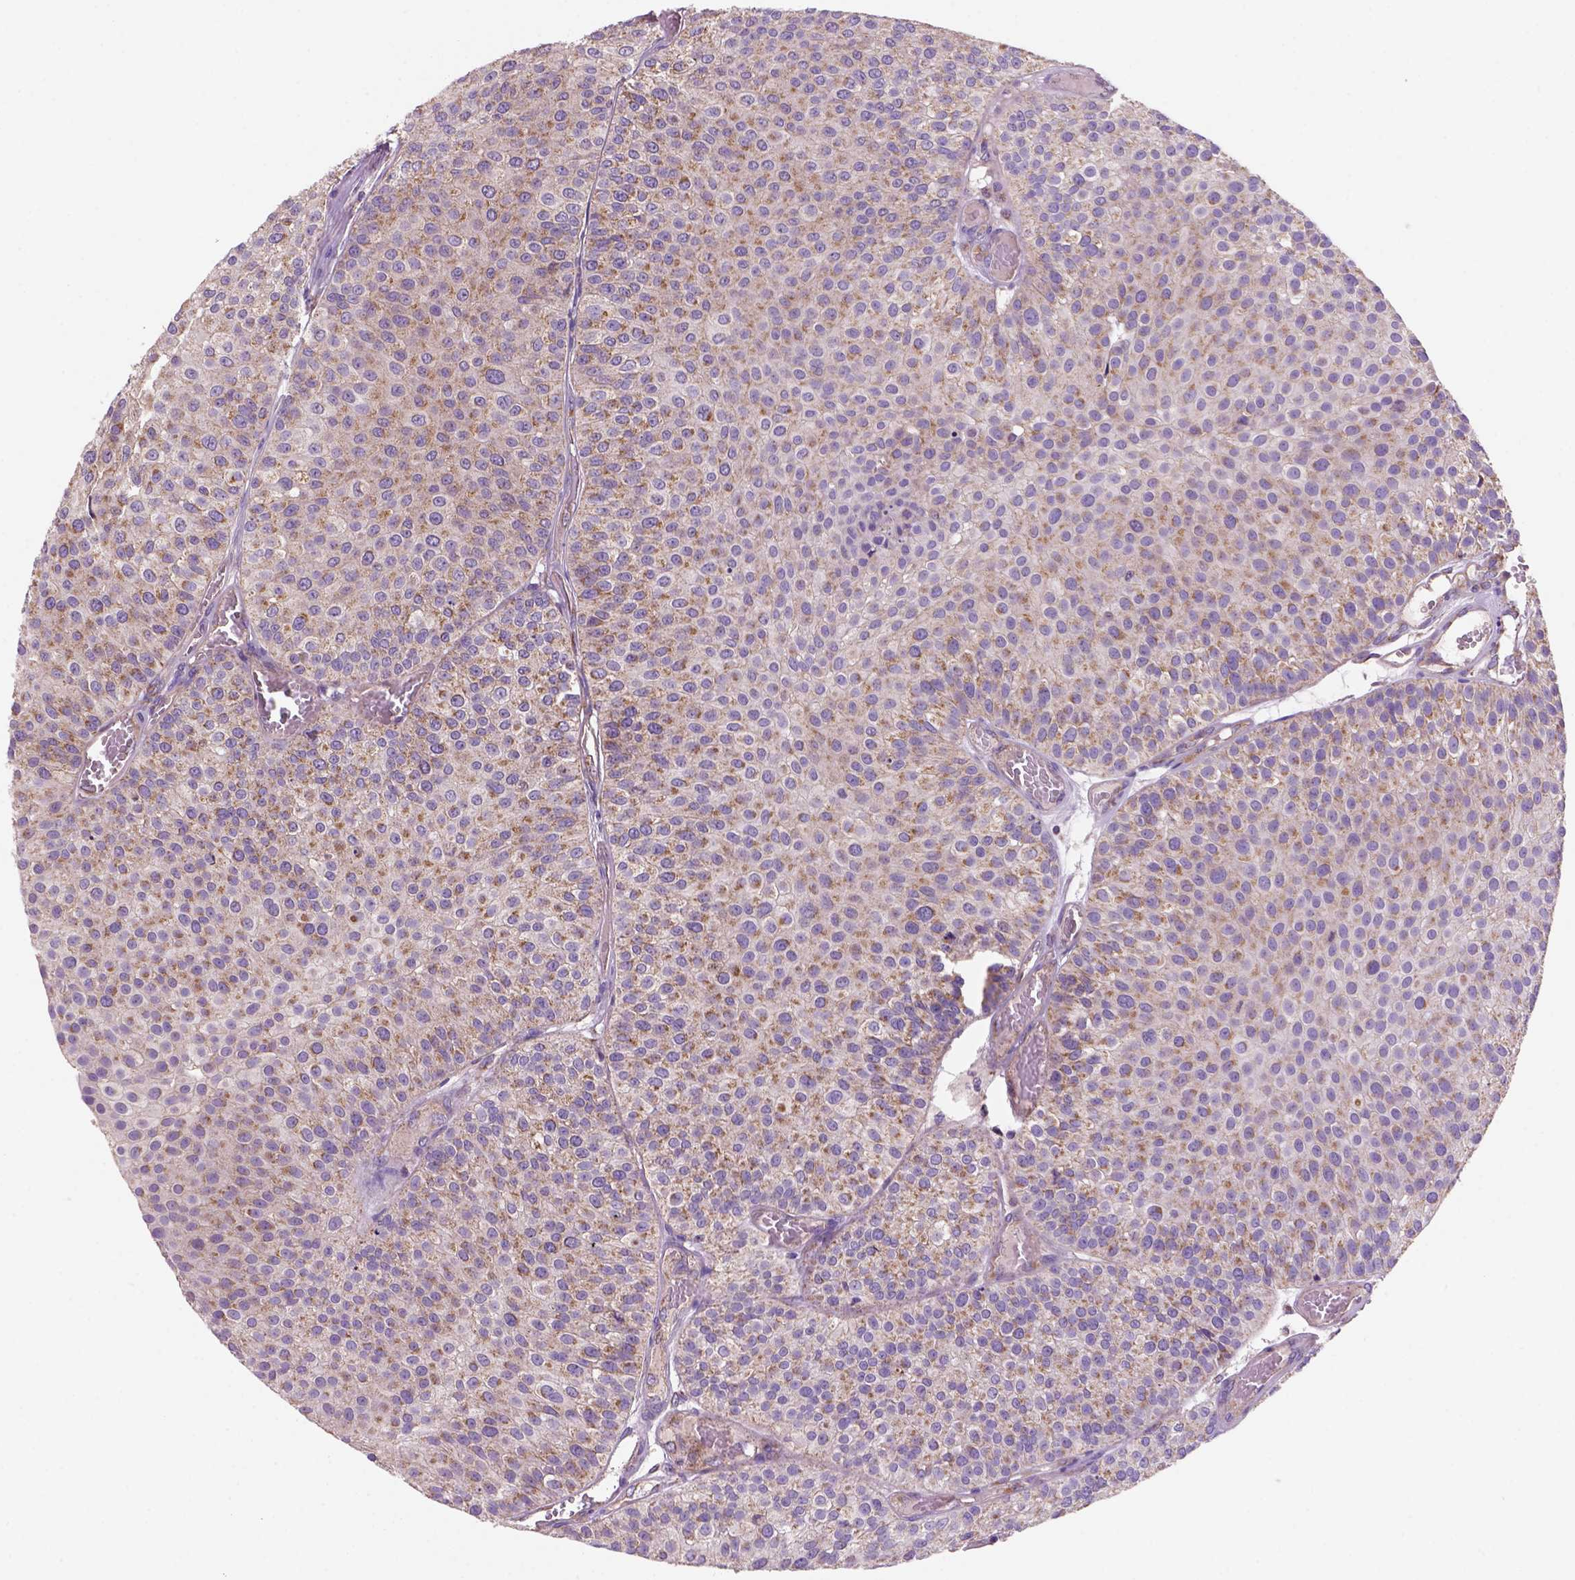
{"staining": {"intensity": "moderate", "quantity": "25%-75%", "location": "cytoplasmic/membranous"}, "tissue": "urothelial cancer", "cell_type": "Tumor cells", "image_type": "cancer", "snomed": [{"axis": "morphology", "description": "Urothelial carcinoma, Low grade"}, {"axis": "topography", "description": "Urinary bladder"}], "caption": "Immunohistochemistry of human urothelial carcinoma (low-grade) shows medium levels of moderate cytoplasmic/membranous positivity in about 25%-75% of tumor cells.", "gene": "WARS2", "patient": {"sex": "female", "age": 87}}